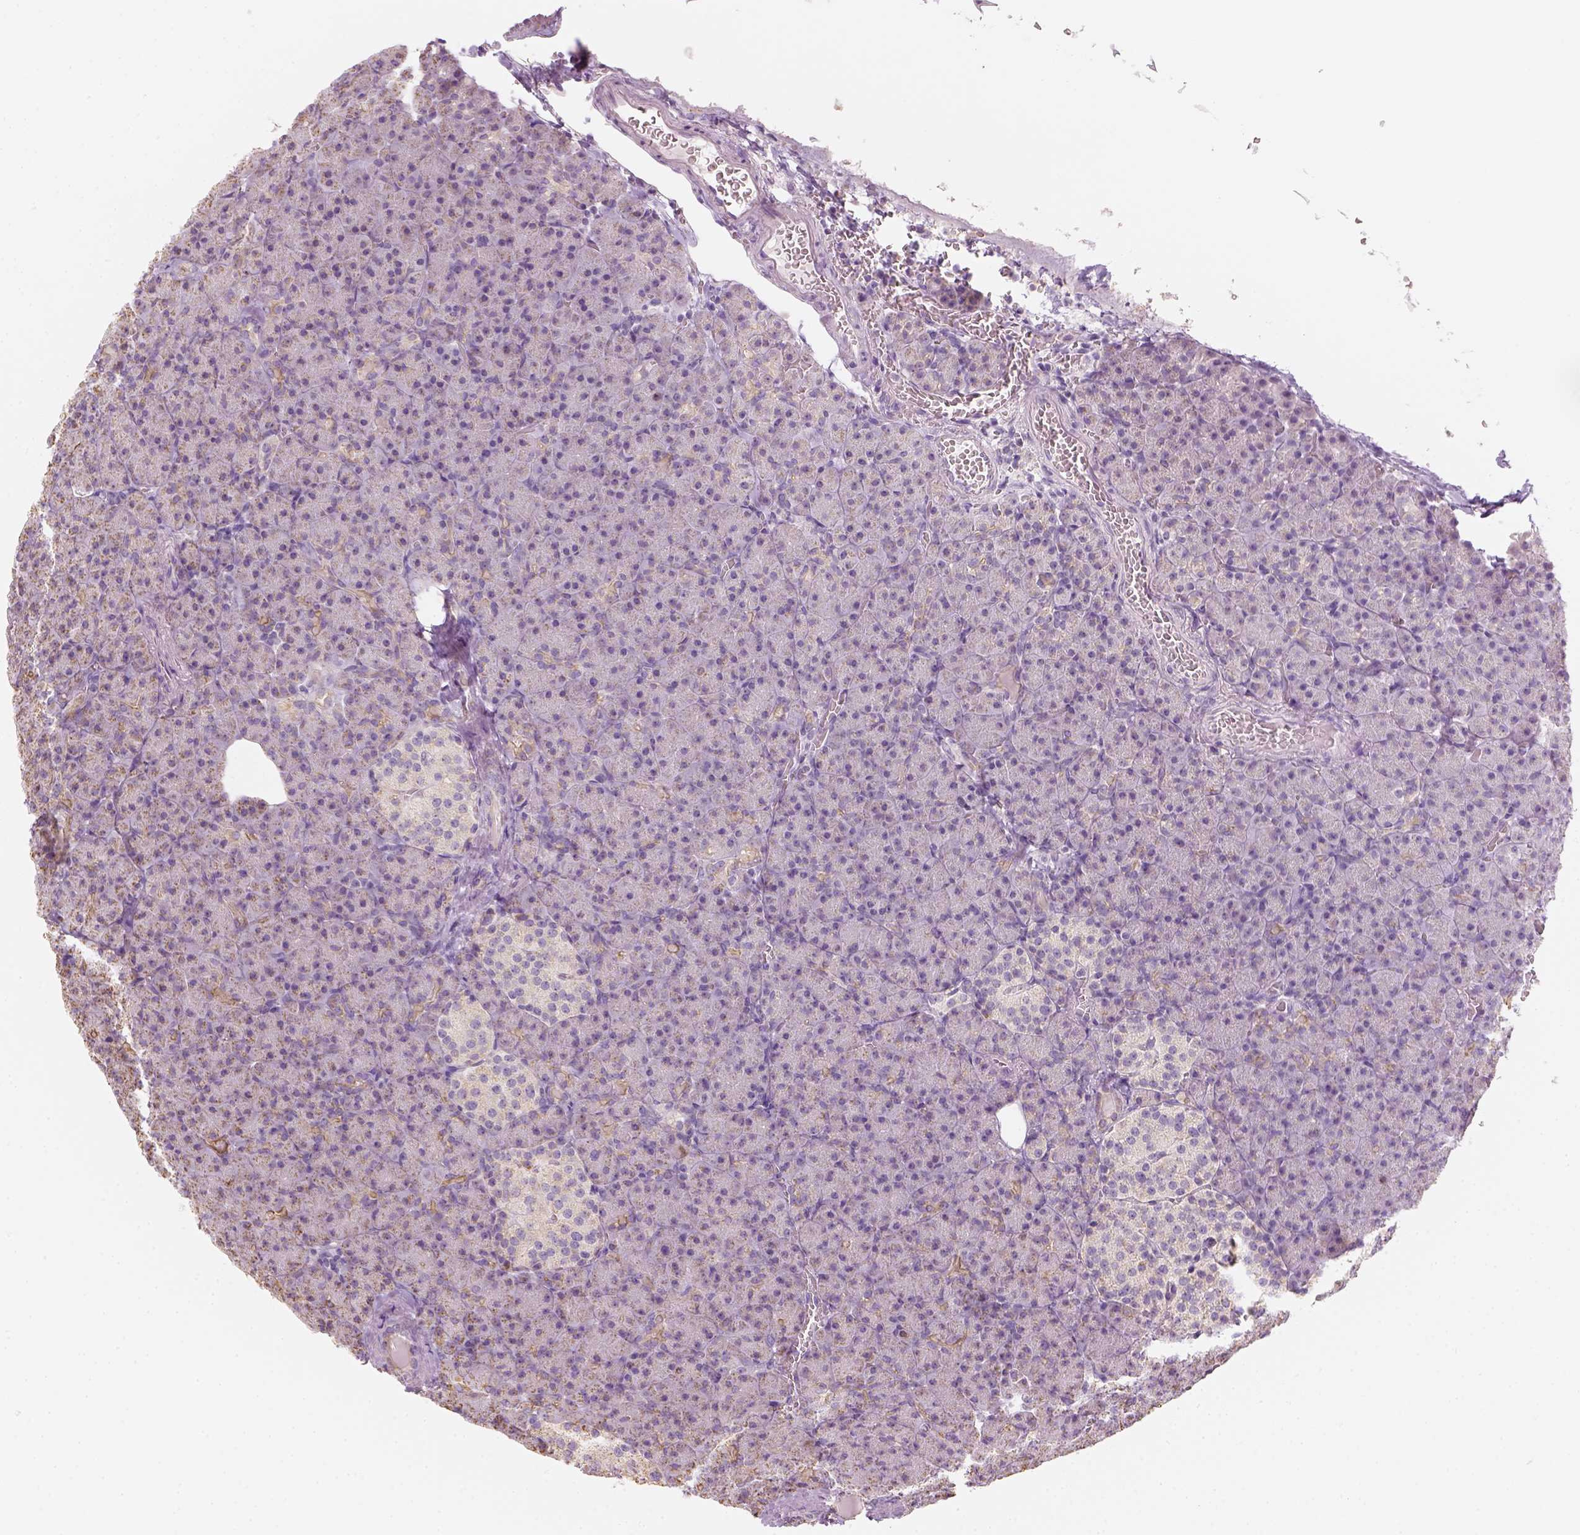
{"staining": {"intensity": "moderate", "quantity": "<25%", "location": "cytoplasmic/membranous"}, "tissue": "pancreas", "cell_type": "Exocrine glandular cells", "image_type": "normal", "snomed": [{"axis": "morphology", "description": "Normal tissue, NOS"}, {"axis": "topography", "description": "Pancreas"}], "caption": "Protein expression analysis of benign pancreas reveals moderate cytoplasmic/membranous staining in approximately <25% of exocrine glandular cells. Immunohistochemistry (ihc) stains the protein of interest in brown and the nuclei are stained blue.", "gene": "LCA5", "patient": {"sex": "female", "age": 74}}